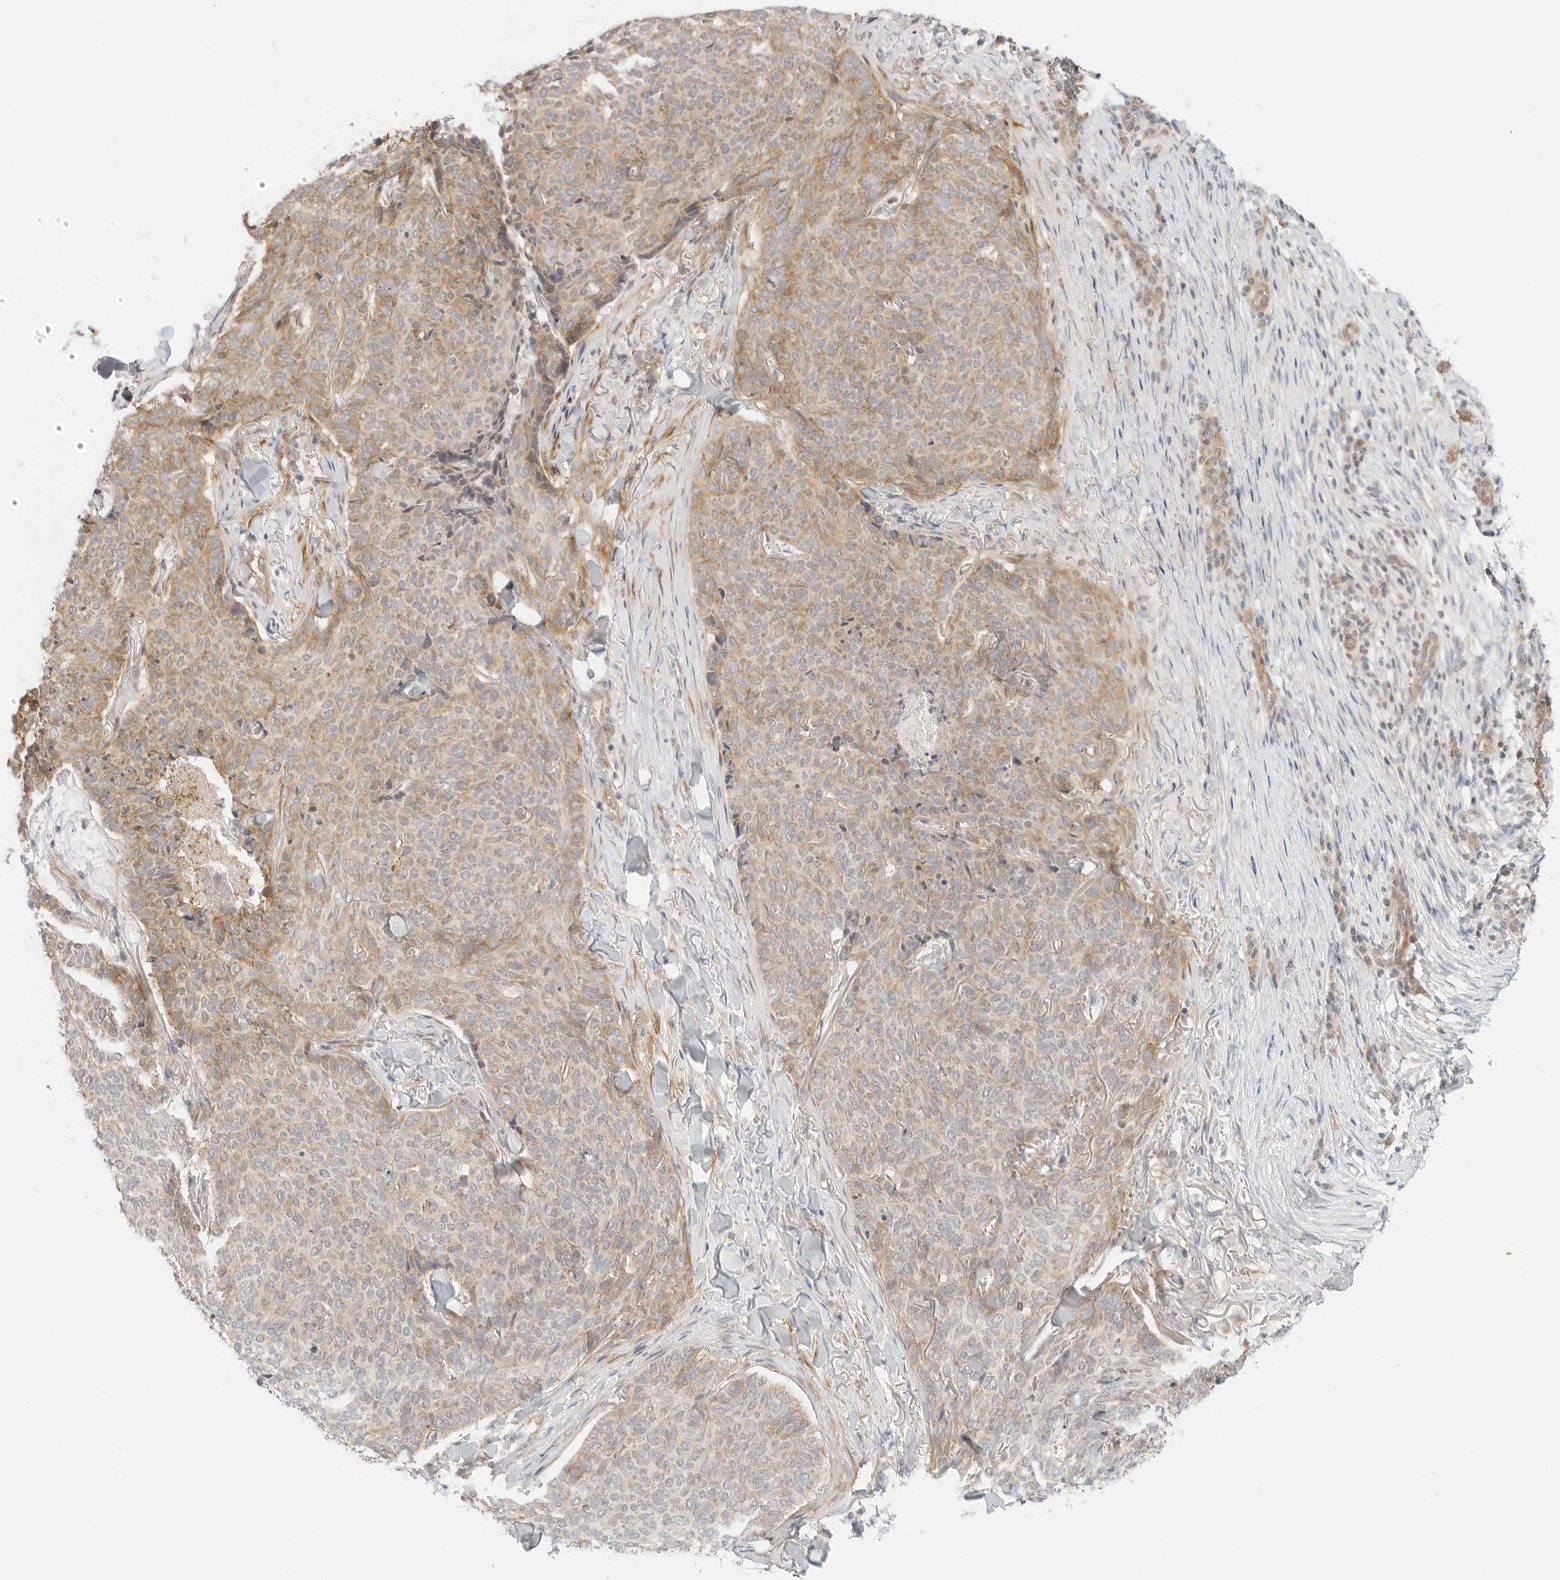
{"staining": {"intensity": "moderate", "quantity": ">75%", "location": "cytoplasmic/membranous"}, "tissue": "skin cancer", "cell_type": "Tumor cells", "image_type": "cancer", "snomed": [{"axis": "morphology", "description": "Normal tissue, NOS"}, {"axis": "morphology", "description": "Basal cell carcinoma"}, {"axis": "topography", "description": "Skin"}], "caption": "Moderate cytoplasmic/membranous staining for a protein is identified in approximately >75% of tumor cells of skin basal cell carcinoma using immunohistochemistry (IHC).", "gene": "IQCC", "patient": {"sex": "male", "age": 50}}